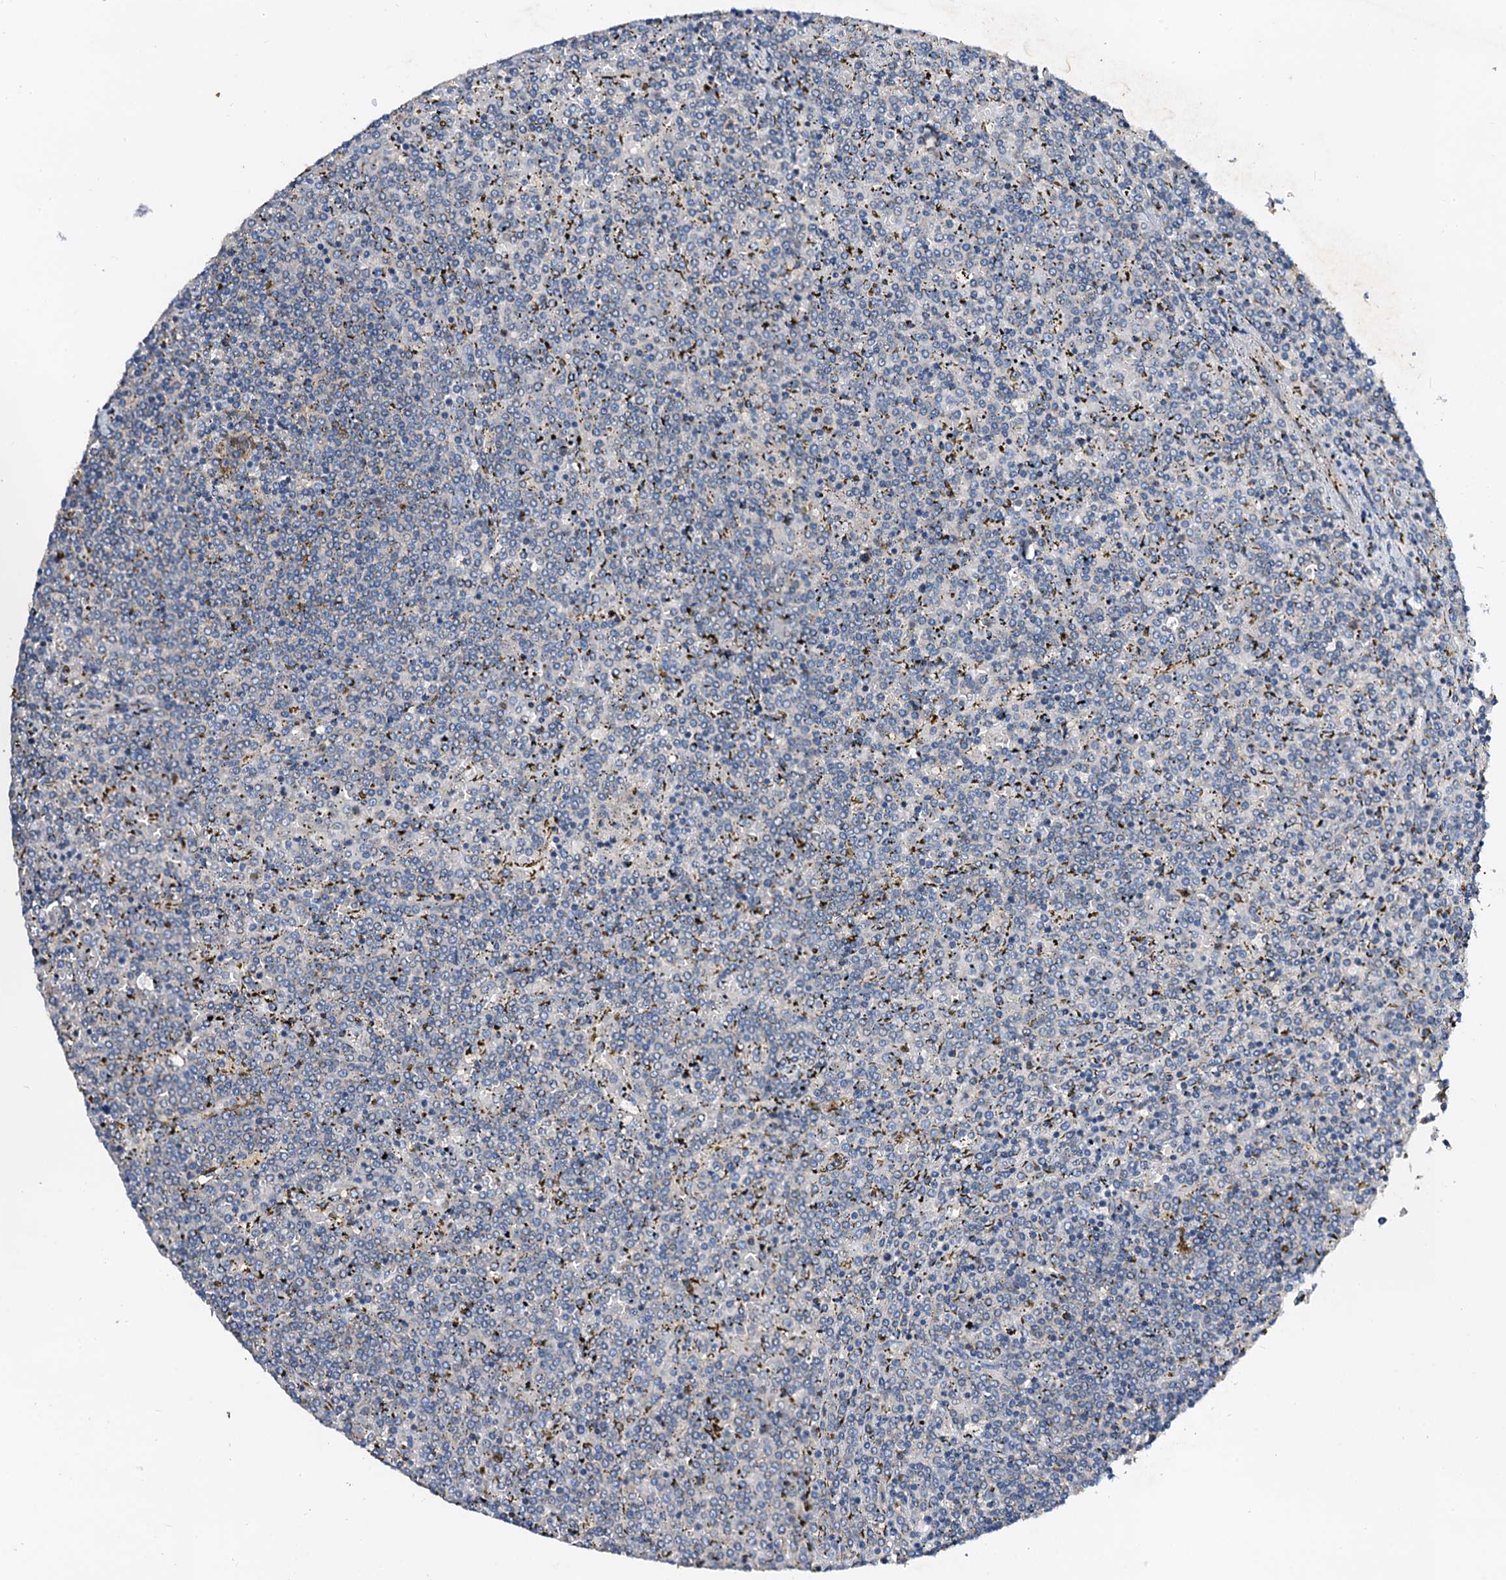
{"staining": {"intensity": "negative", "quantity": "none", "location": "none"}, "tissue": "lymphoma", "cell_type": "Tumor cells", "image_type": "cancer", "snomed": [{"axis": "morphology", "description": "Malignant lymphoma, non-Hodgkin's type, Low grade"}, {"axis": "topography", "description": "Spleen"}], "caption": "A high-resolution micrograph shows IHC staining of low-grade malignant lymphoma, non-Hodgkin's type, which displays no significant staining in tumor cells. The staining was performed using DAB (3,3'-diaminobenzidine) to visualize the protein expression in brown, while the nuclei were stained in blue with hematoxylin (Magnification: 20x).", "gene": "FIBIN", "patient": {"sex": "female", "age": 19}}